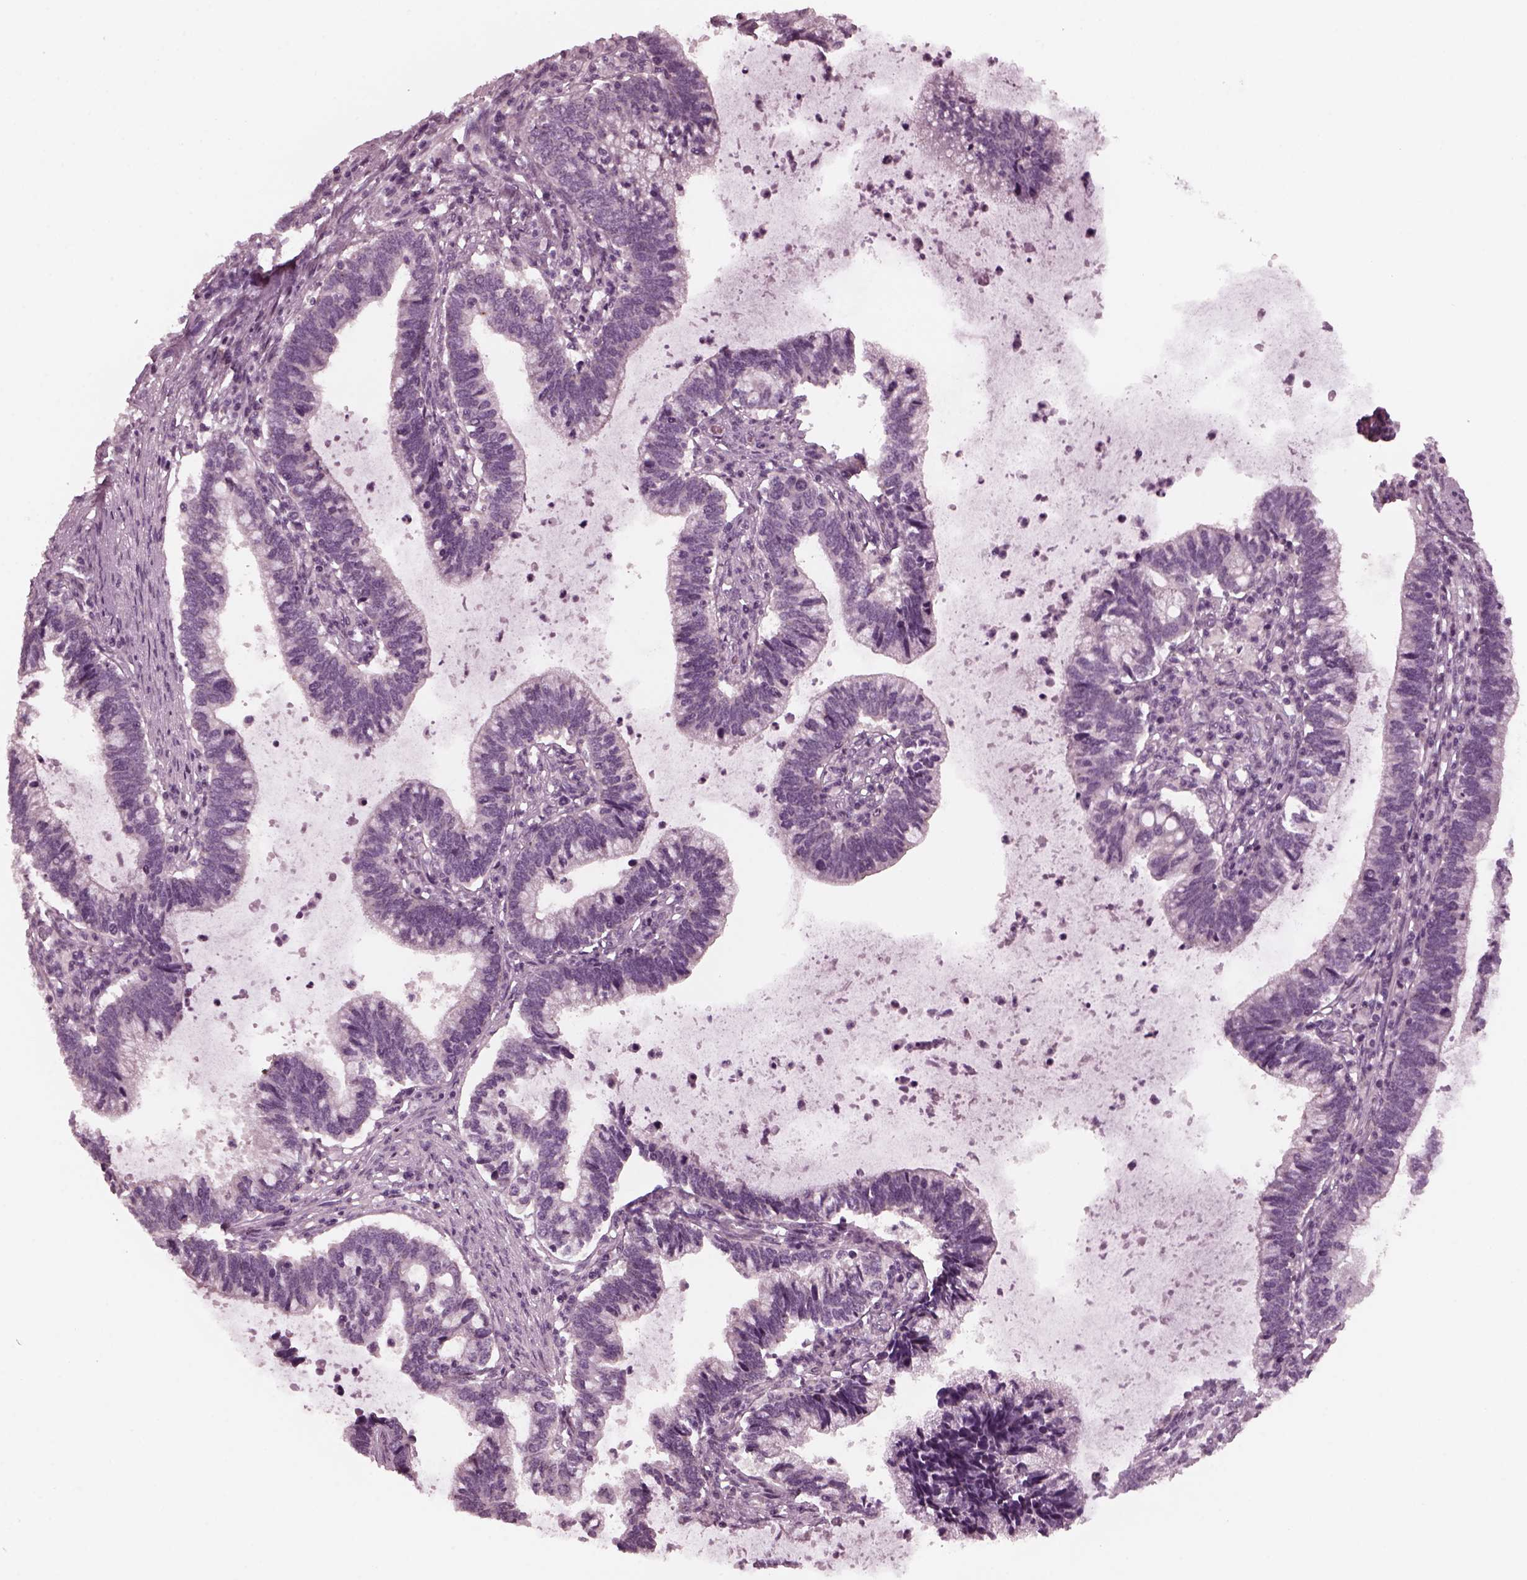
{"staining": {"intensity": "negative", "quantity": "none", "location": "none"}, "tissue": "cervical cancer", "cell_type": "Tumor cells", "image_type": "cancer", "snomed": [{"axis": "morphology", "description": "Adenocarcinoma, NOS"}, {"axis": "topography", "description": "Cervix"}], "caption": "The micrograph exhibits no staining of tumor cells in cervical cancer (adenocarcinoma).", "gene": "YY2", "patient": {"sex": "female", "age": 42}}